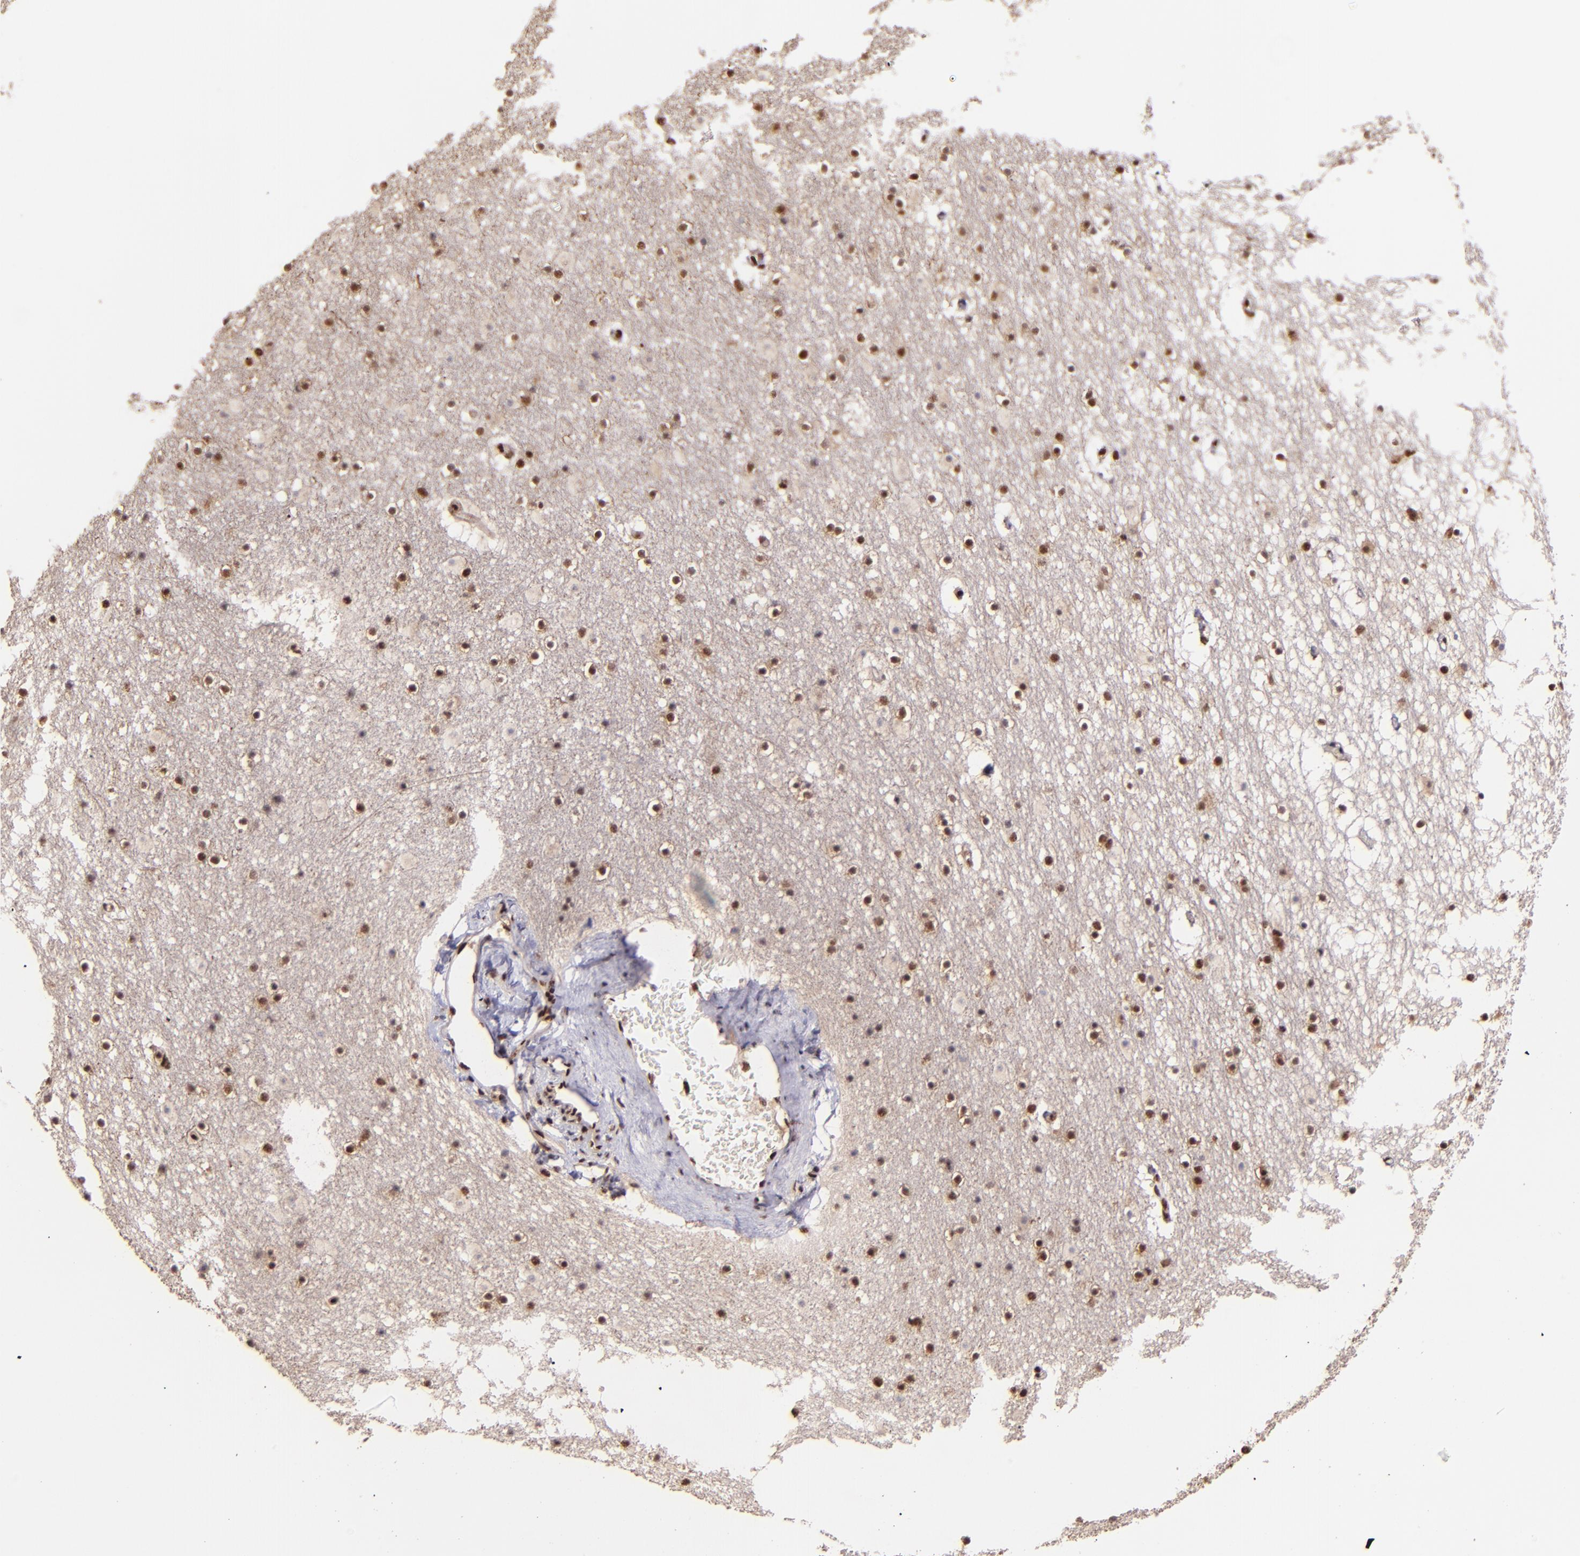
{"staining": {"intensity": "strong", "quantity": ">75%", "location": "nuclear"}, "tissue": "caudate", "cell_type": "Glial cells", "image_type": "normal", "snomed": [{"axis": "morphology", "description": "Normal tissue, NOS"}, {"axis": "topography", "description": "Lateral ventricle wall"}], "caption": "This micrograph displays immunohistochemistry (IHC) staining of unremarkable caudate, with high strong nuclear positivity in approximately >75% of glial cells.", "gene": "PQBP1", "patient": {"sex": "male", "age": 45}}